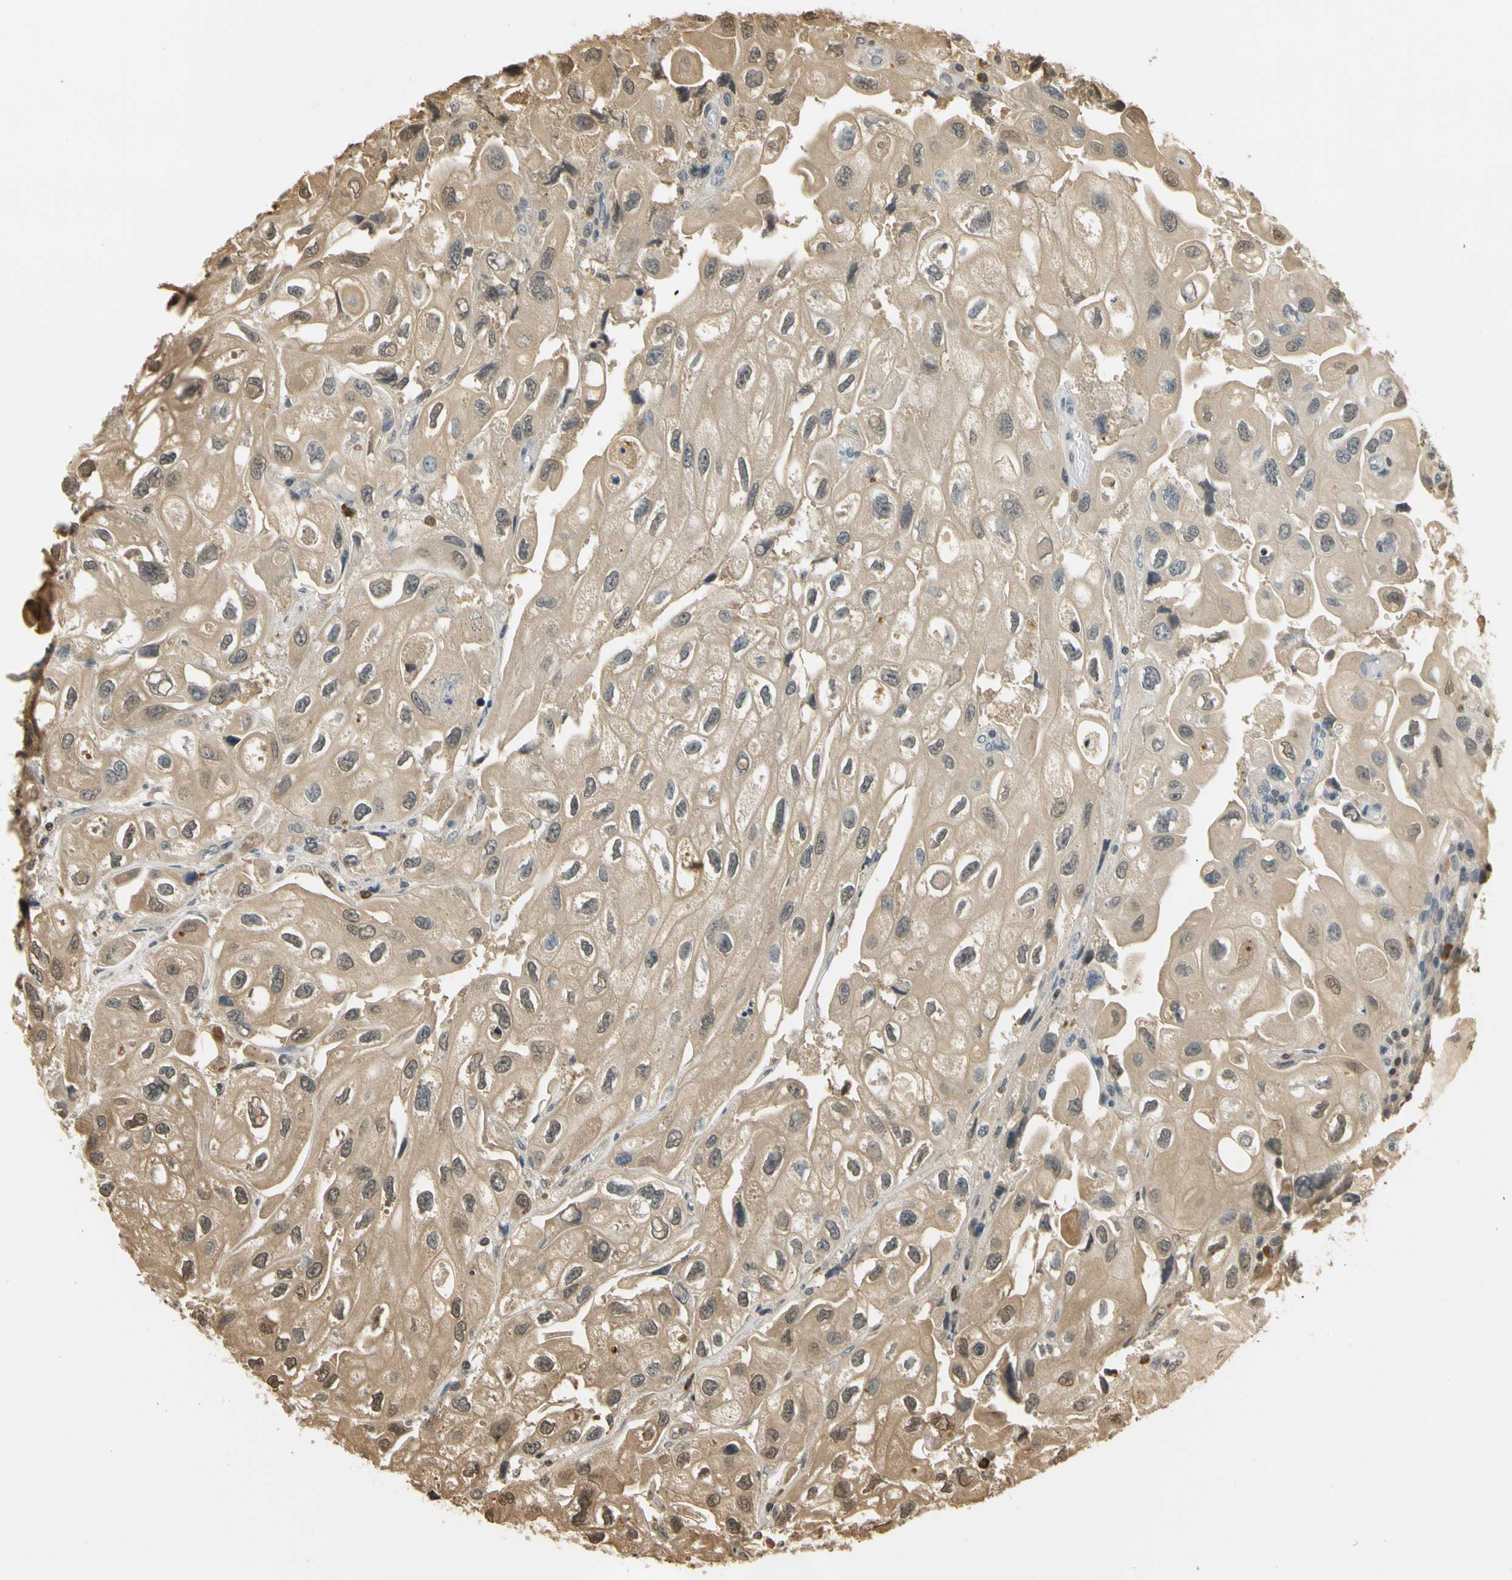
{"staining": {"intensity": "moderate", "quantity": ">75%", "location": "cytoplasmic/membranous"}, "tissue": "urothelial cancer", "cell_type": "Tumor cells", "image_type": "cancer", "snomed": [{"axis": "morphology", "description": "Urothelial carcinoma, High grade"}, {"axis": "topography", "description": "Urinary bladder"}], "caption": "Immunohistochemical staining of high-grade urothelial carcinoma displays moderate cytoplasmic/membranous protein positivity in about >75% of tumor cells.", "gene": "SOD1", "patient": {"sex": "female", "age": 64}}